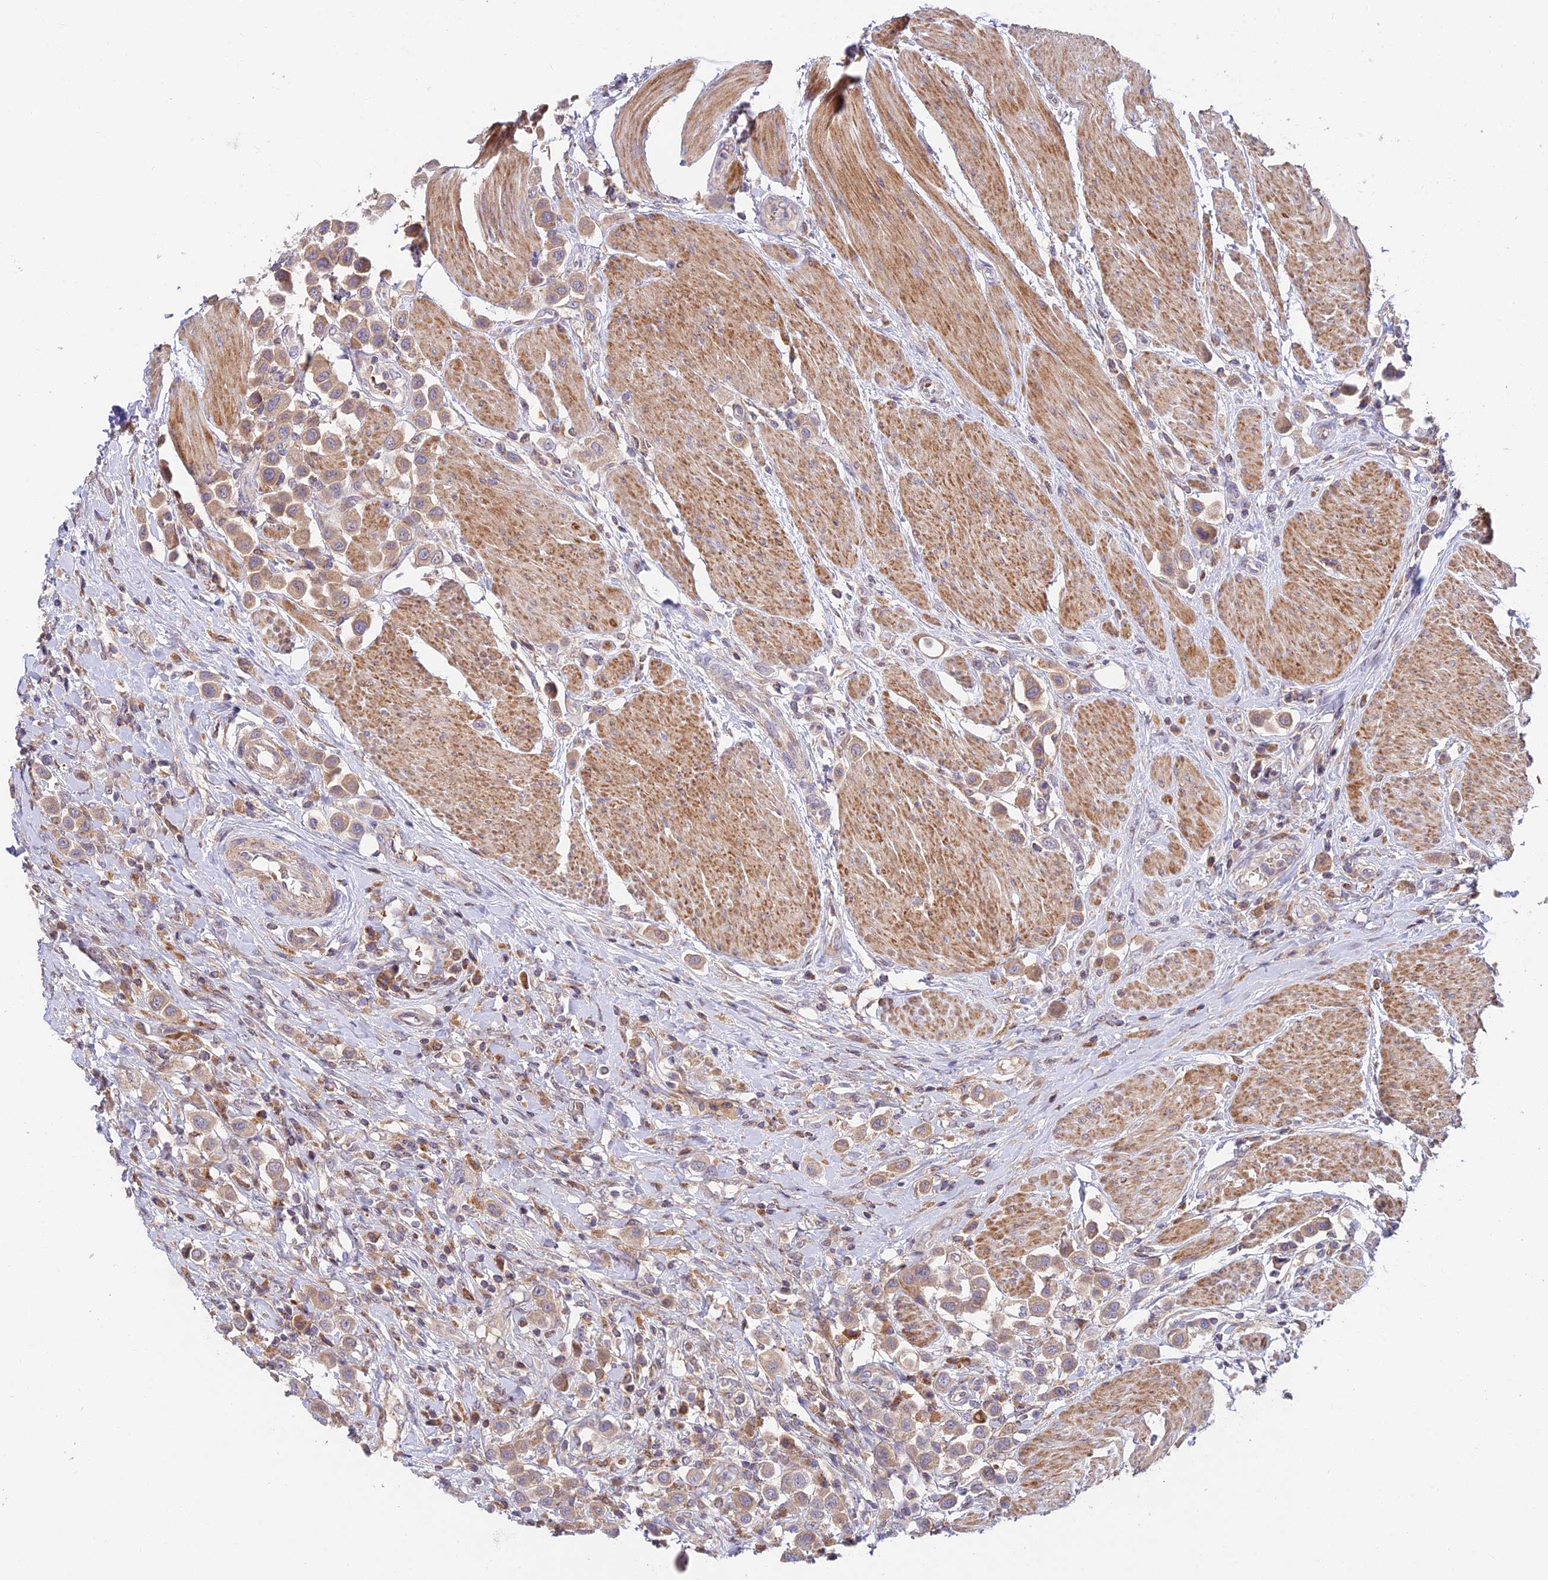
{"staining": {"intensity": "weak", "quantity": ">75%", "location": "cytoplasmic/membranous"}, "tissue": "urothelial cancer", "cell_type": "Tumor cells", "image_type": "cancer", "snomed": [{"axis": "morphology", "description": "Urothelial carcinoma, High grade"}, {"axis": "topography", "description": "Urinary bladder"}], "caption": "Immunohistochemistry (IHC) (DAB) staining of human urothelial cancer exhibits weak cytoplasmic/membranous protein staining in approximately >75% of tumor cells. (DAB = brown stain, brightfield microscopy at high magnification).", "gene": "FUOM", "patient": {"sex": "male", "age": 50}}